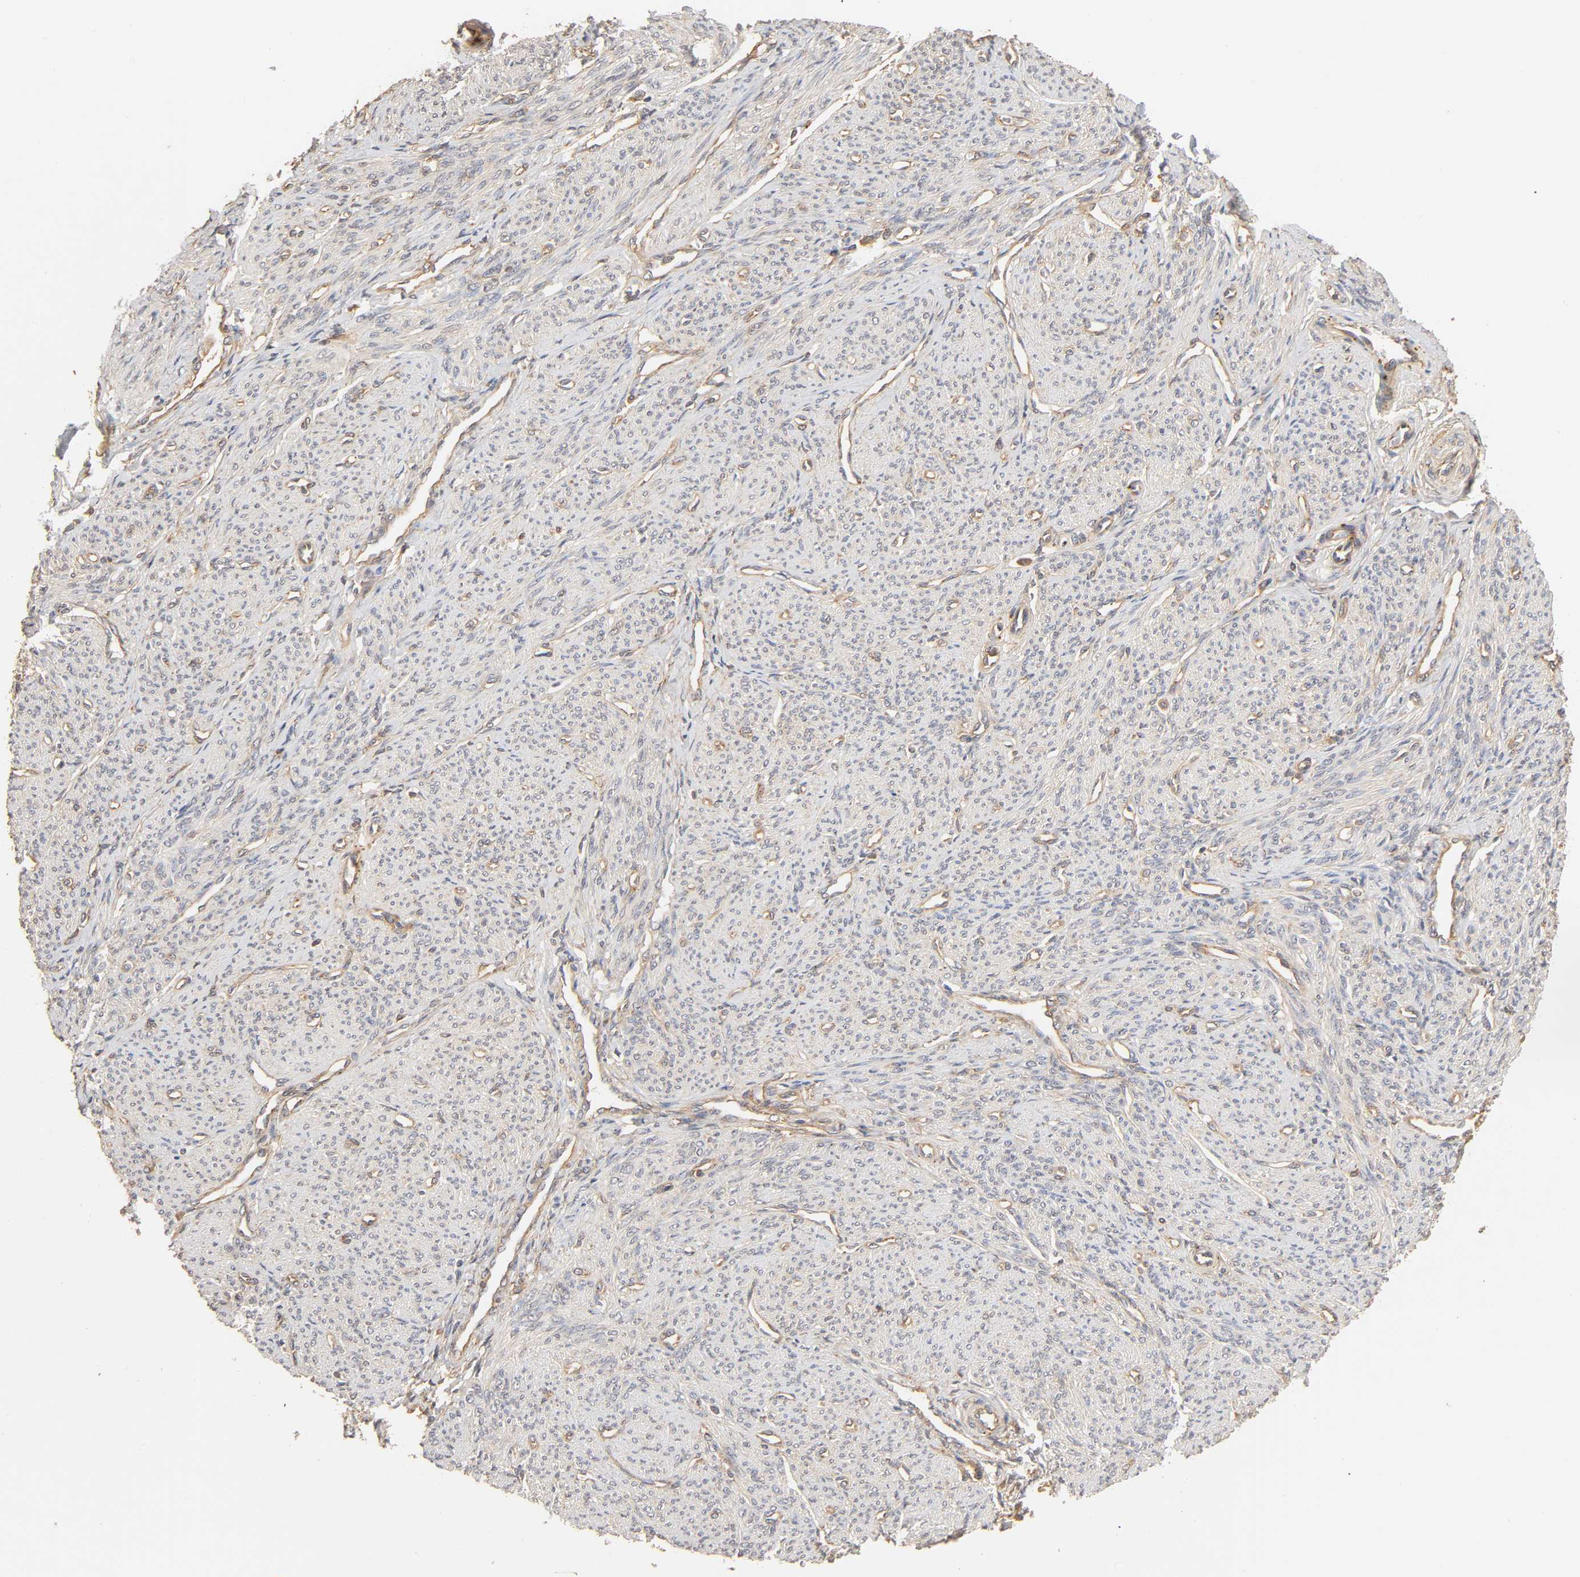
{"staining": {"intensity": "weak", "quantity": ">75%", "location": "cytoplasmic/membranous"}, "tissue": "smooth muscle", "cell_type": "Smooth muscle cells", "image_type": "normal", "snomed": [{"axis": "morphology", "description": "Normal tissue, NOS"}, {"axis": "topography", "description": "Cervix"}, {"axis": "topography", "description": "Endometrium"}], "caption": "Brown immunohistochemical staining in normal smooth muscle exhibits weak cytoplasmic/membranous positivity in about >75% of smooth muscle cells.", "gene": "EPS8", "patient": {"sex": "female", "age": 65}}